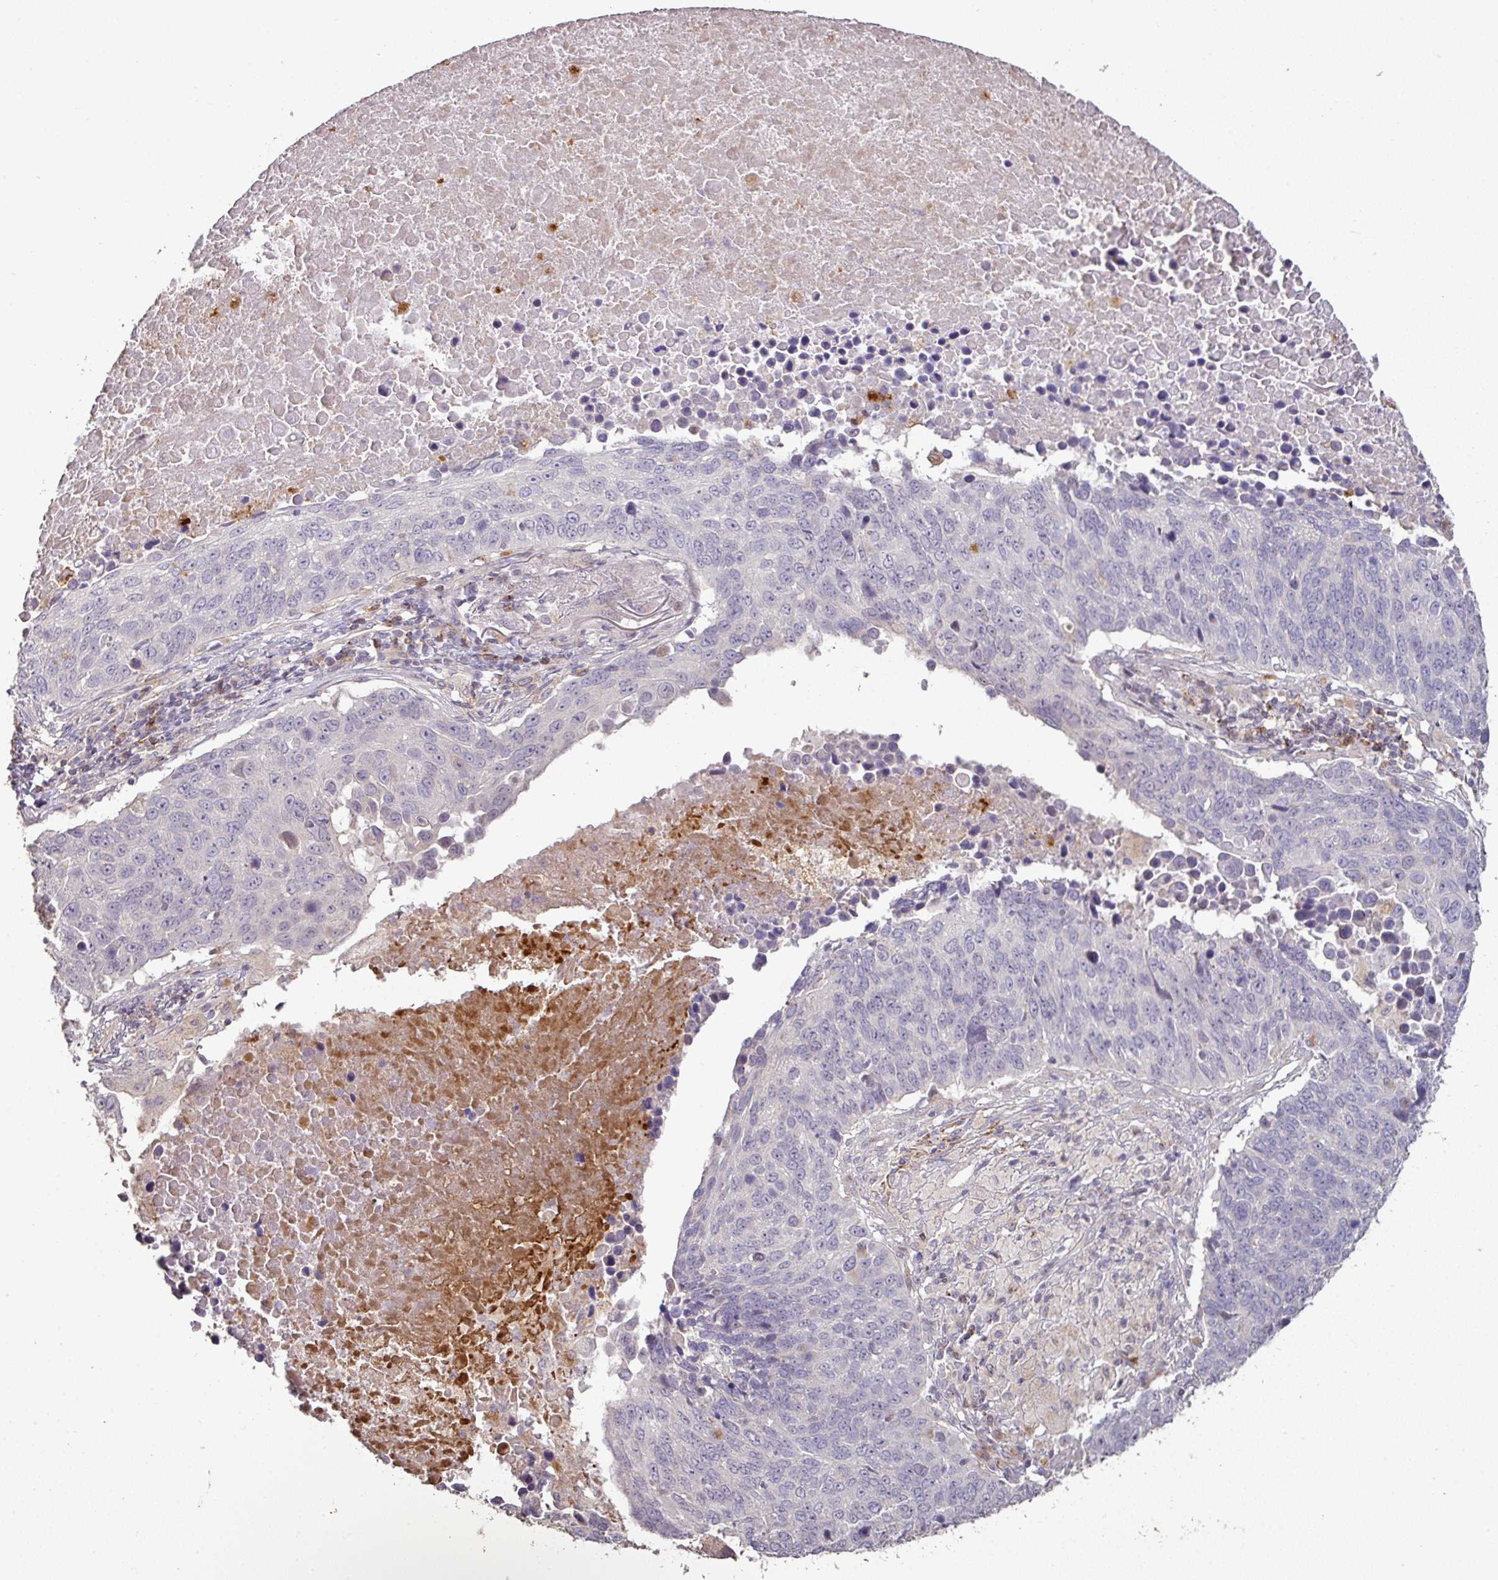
{"staining": {"intensity": "negative", "quantity": "none", "location": "none"}, "tissue": "lung cancer", "cell_type": "Tumor cells", "image_type": "cancer", "snomed": [{"axis": "morphology", "description": "Normal tissue, NOS"}, {"axis": "morphology", "description": "Squamous cell carcinoma, NOS"}, {"axis": "topography", "description": "Lymph node"}, {"axis": "topography", "description": "Lung"}], "caption": "Immunohistochemical staining of human lung cancer (squamous cell carcinoma) displays no significant staining in tumor cells.", "gene": "CXCR5", "patient": {"sex": "male", "age": 66}}